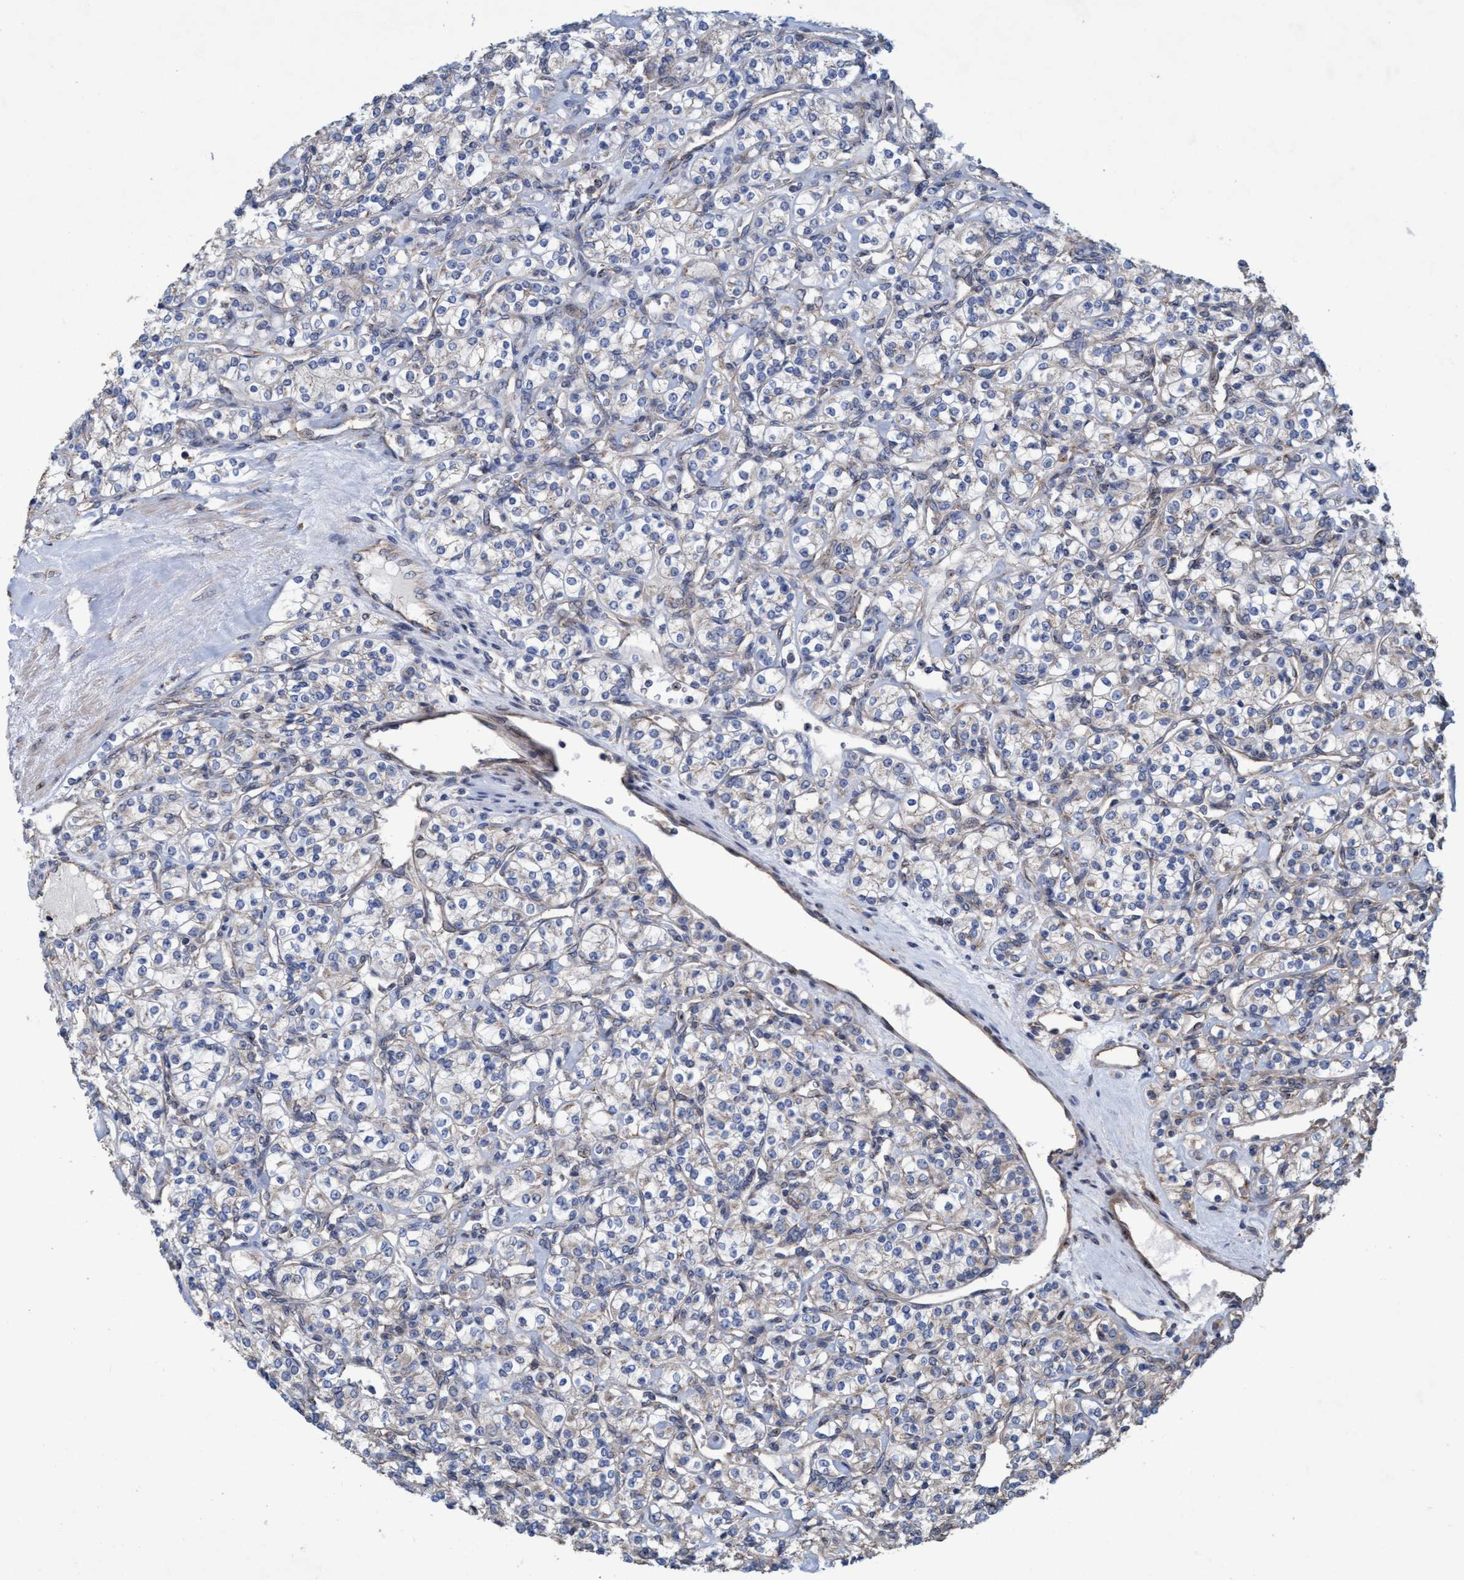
{"staining": {"intensity": "negative", "quantity": "none", "location": "none"}, "tissue": "renal cancer", "cell_type": "Tumor cells", "image_type": "cancer", "snomed": [{"axis": "morphology", "description": "Adenocarcinoma, NOS"}, {"axis": "topography", "description": "Kidney"}], "caption": "Immunohistochemical staining of human renal adenocarcinoma reveals no significant staining in tumor cells.", "gene": "BICD2", "patient": {"sex": "male", "age": 77}}